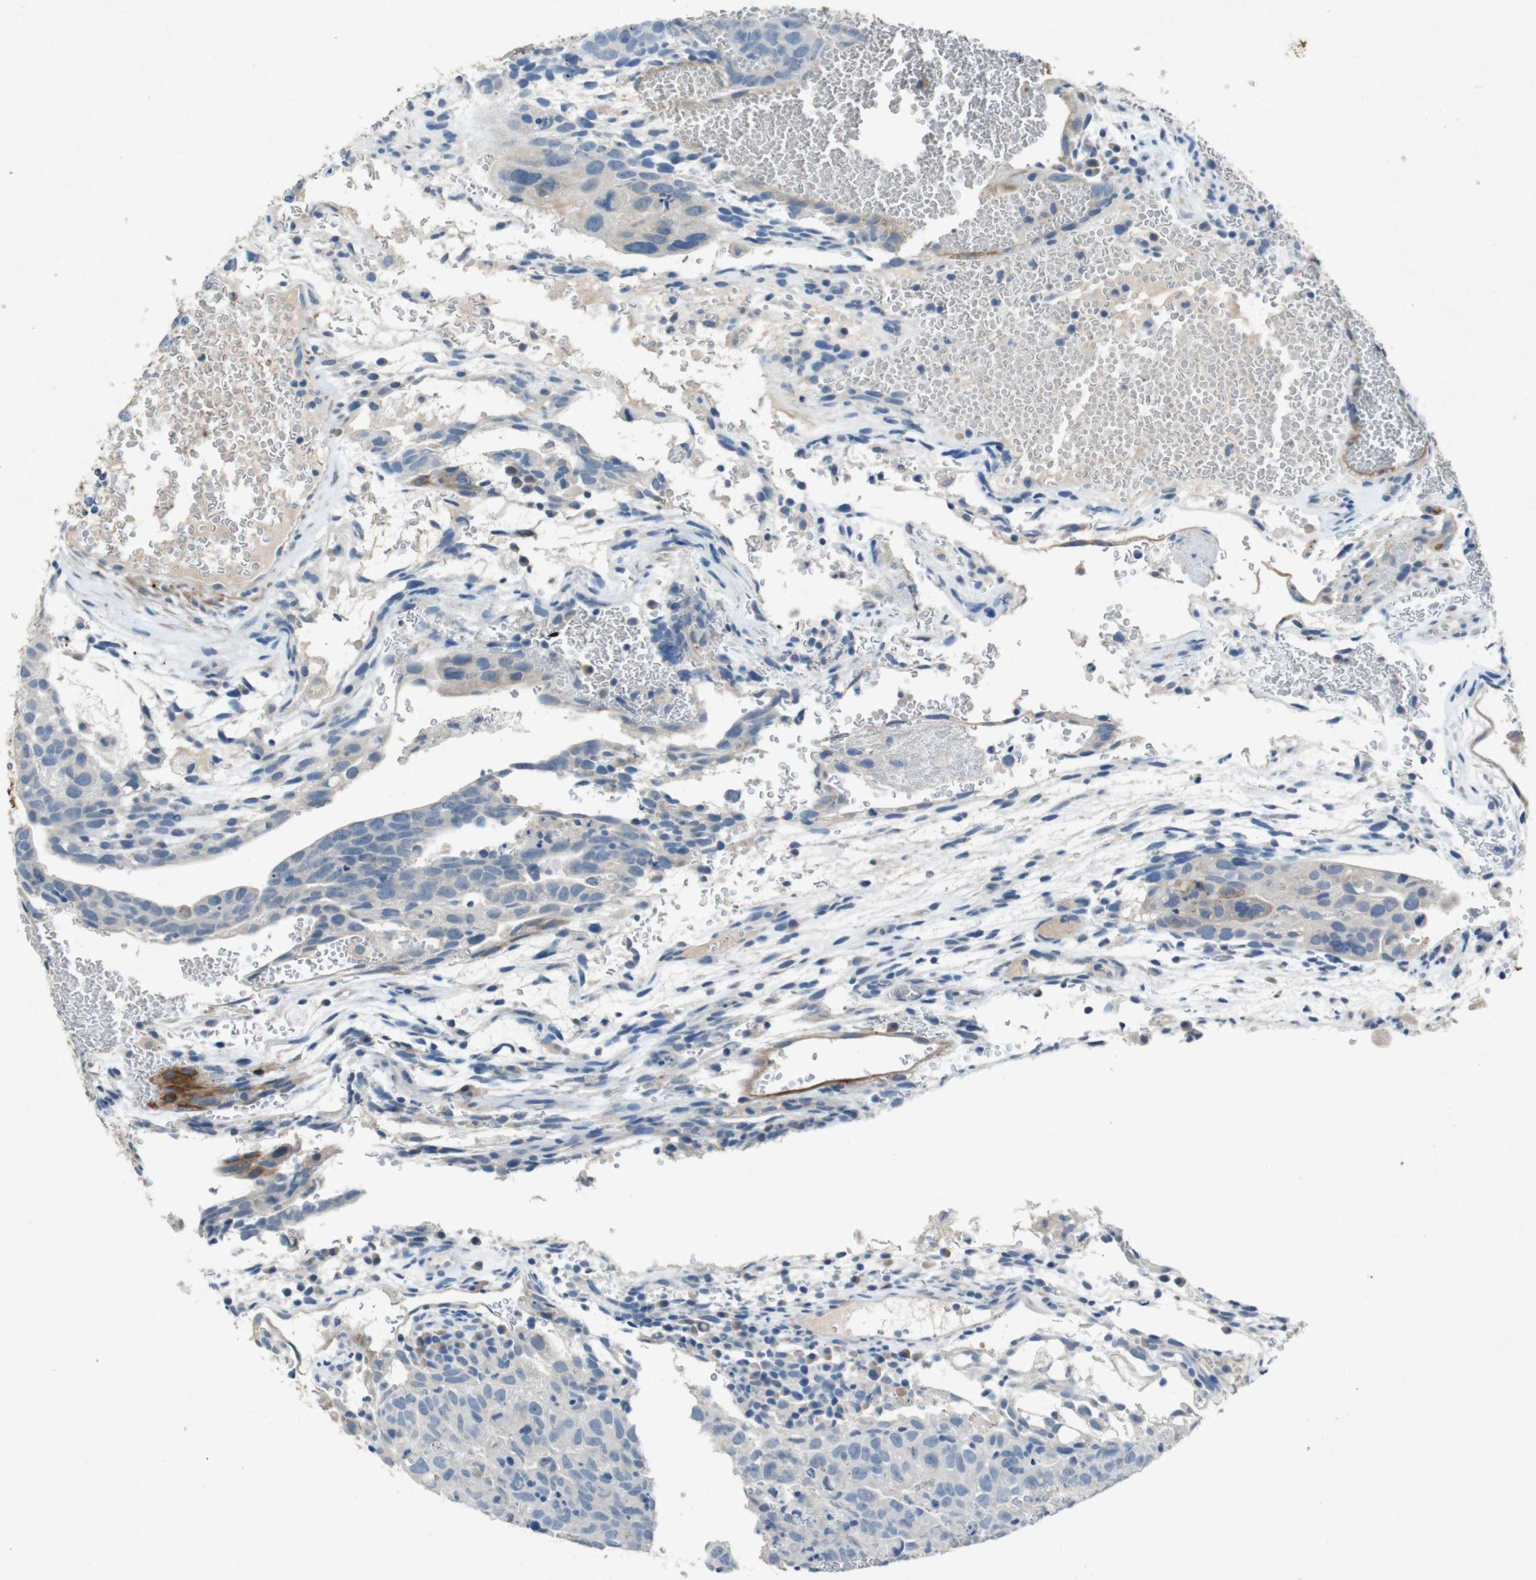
{"staining": {"intensity": "negative", "quantity": "none", "location": "none"}, "tissue": "testis cancer", "cell_type": "Tumor cells", "image_type": "cancer", "snomed": [{"axis": "morphology", "description": "Seminoma, NOS"}, {"axis": "morphology", "description": "Carcinoma, Embryonal, NOS"}, {"axis": "topography", "description": "Testis"}], "caption": "This is an immunohistochemistry (IHC) photomicrograph of testis cancer (embryonal carcinoma). There is no expression in tumor cells.", "gene": "STBD1", "patient": {"sex": "male", "age": 52}}